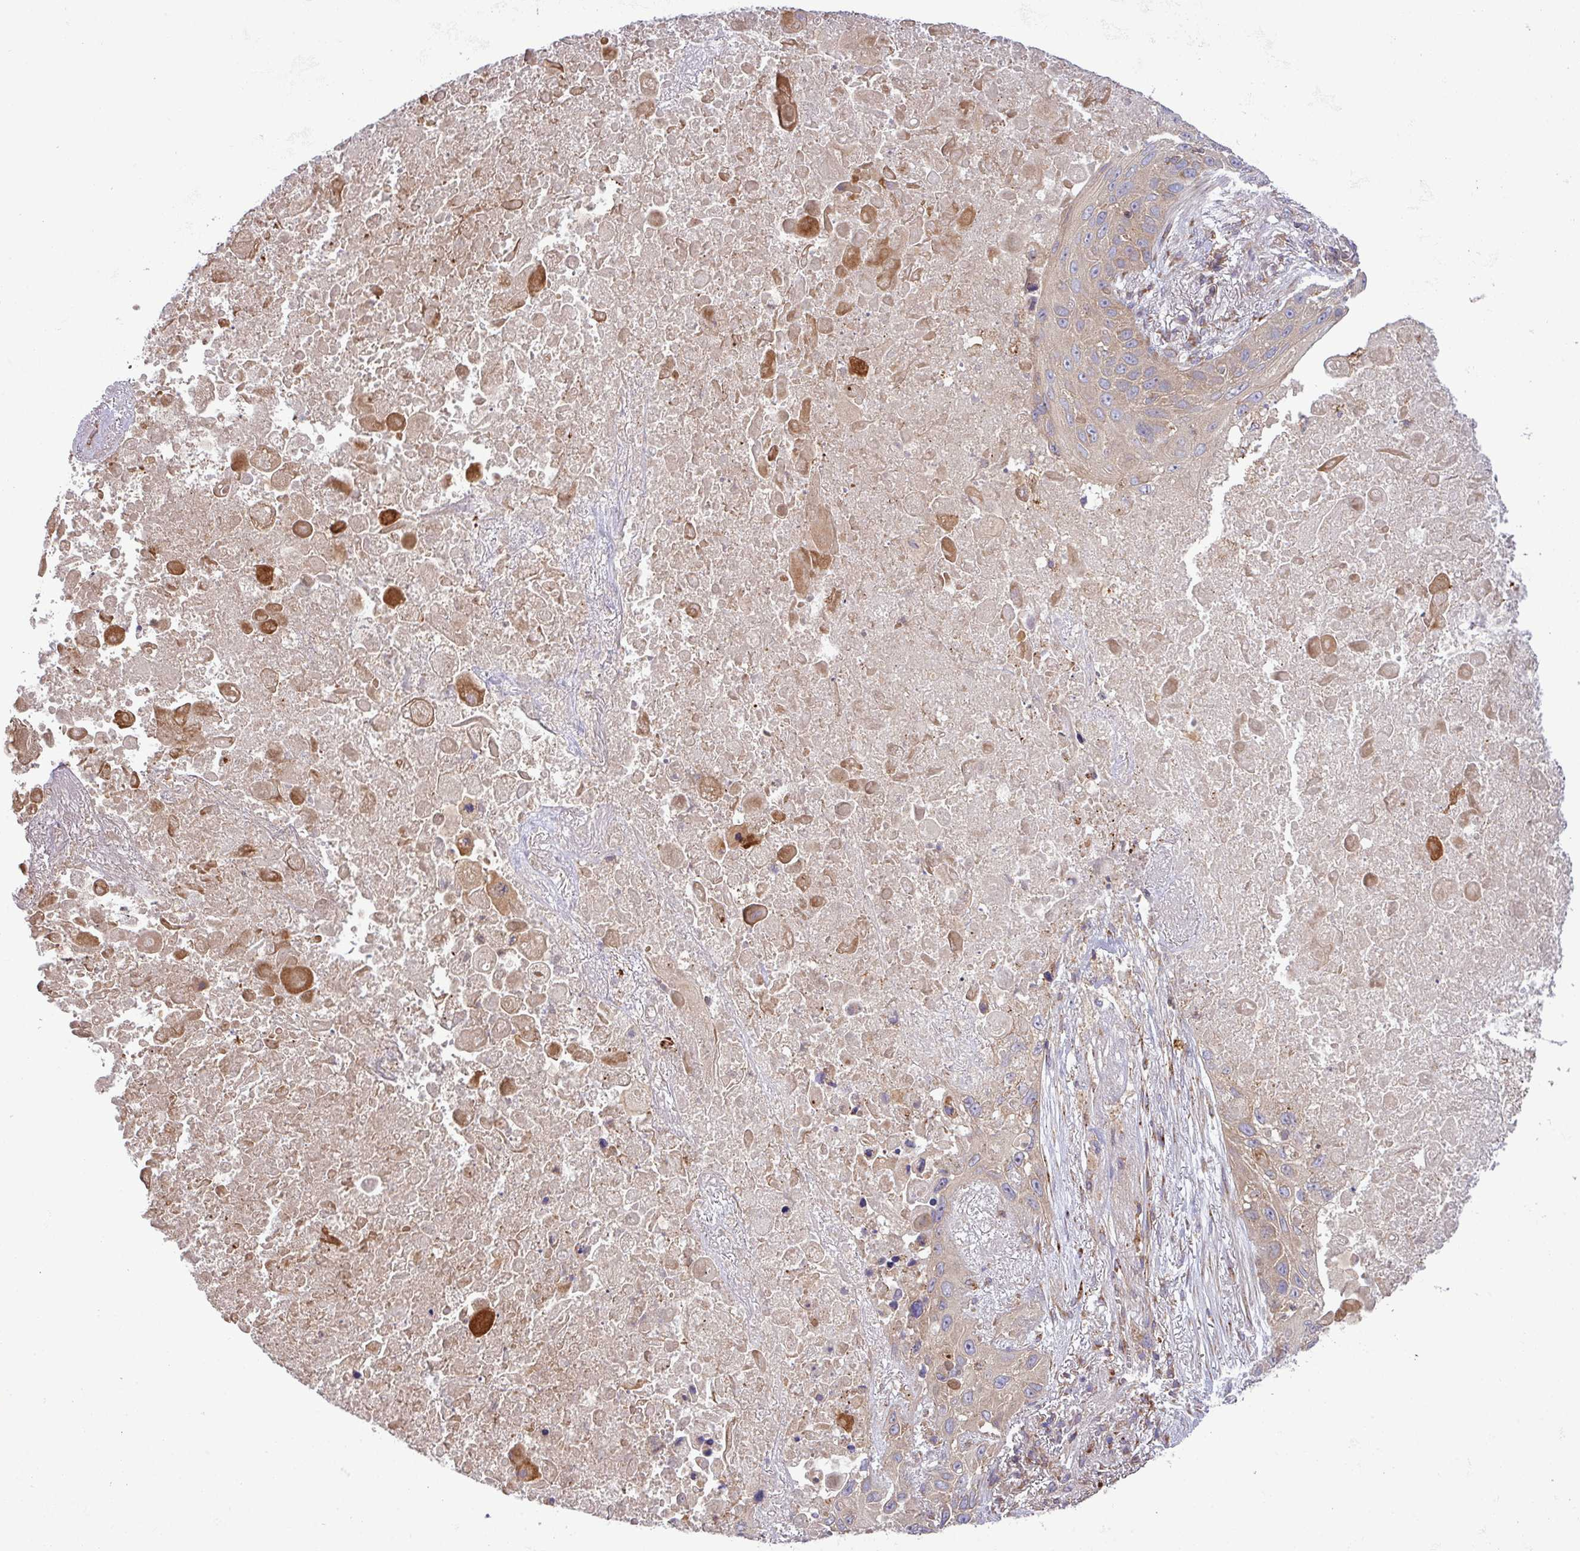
{"staining": {"intensity": "weak", "quantity": "25%-75%", "location": "cytoplasmic/membranous"}, "tissue": "lung cancer", "cell_type": "Tumor cells", "image_type": "cancer", "snomed": [{"axis": "morphology", "description": "Squamous cell carcinoma, NOS"}, {"axis": "topography", "description": "Lung"}], "caption": "Immunohistochemistry staining of lung cancer (squamous cell carcinoma), which shows low levels of weak cytoplasmic/membranous staining in about 25%-75% of tumor cells indicating weak cytoplasmic/membranous protein staining. The staining was performed using DAB (brown) for protein detection and nuclei were counterstained in hematoxylin (blue).", "gene": "RAB19", "patient": {"sex": "male", "age": 66}}